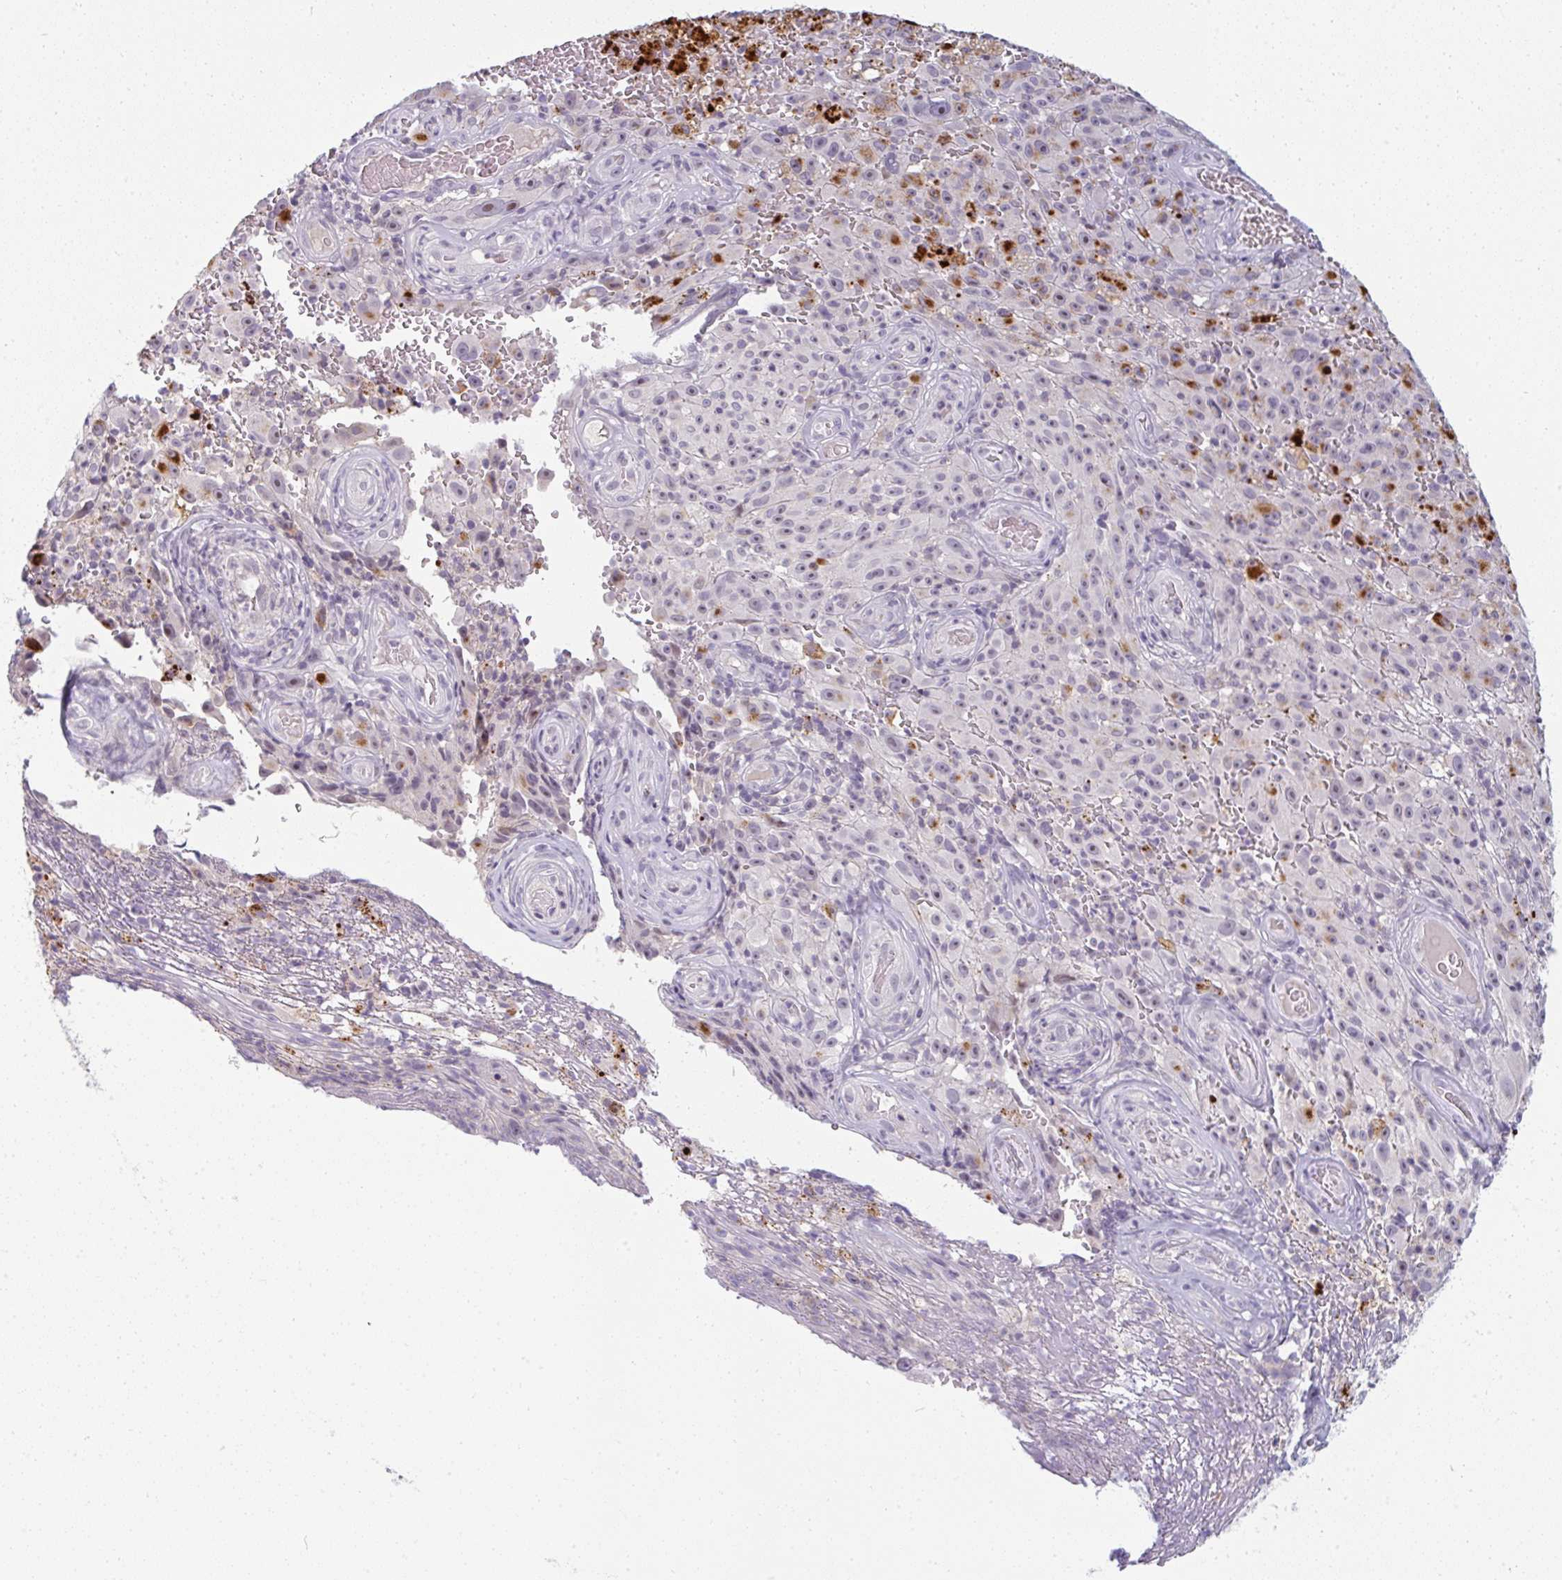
{"staining": {"intensity": "negative", "quantity": "none", "location": "none"}, "tissue": "melanoma", "cell_type": "Tumor cells", "image_type": "cancer", "snomed": [{"axis": "morphology", "description": "Malignant melanoma, NOS"}, {"axis": "topography", "description": "Skin"}], "caption": "This image is of malignant melanoma stained with IHC to label a protein in brown with the nuclei are counter-stained blue. There is no positivity in tumor cells.", "gene": "PPFIA4", "patient": {"sex": "female", "age": 82}}